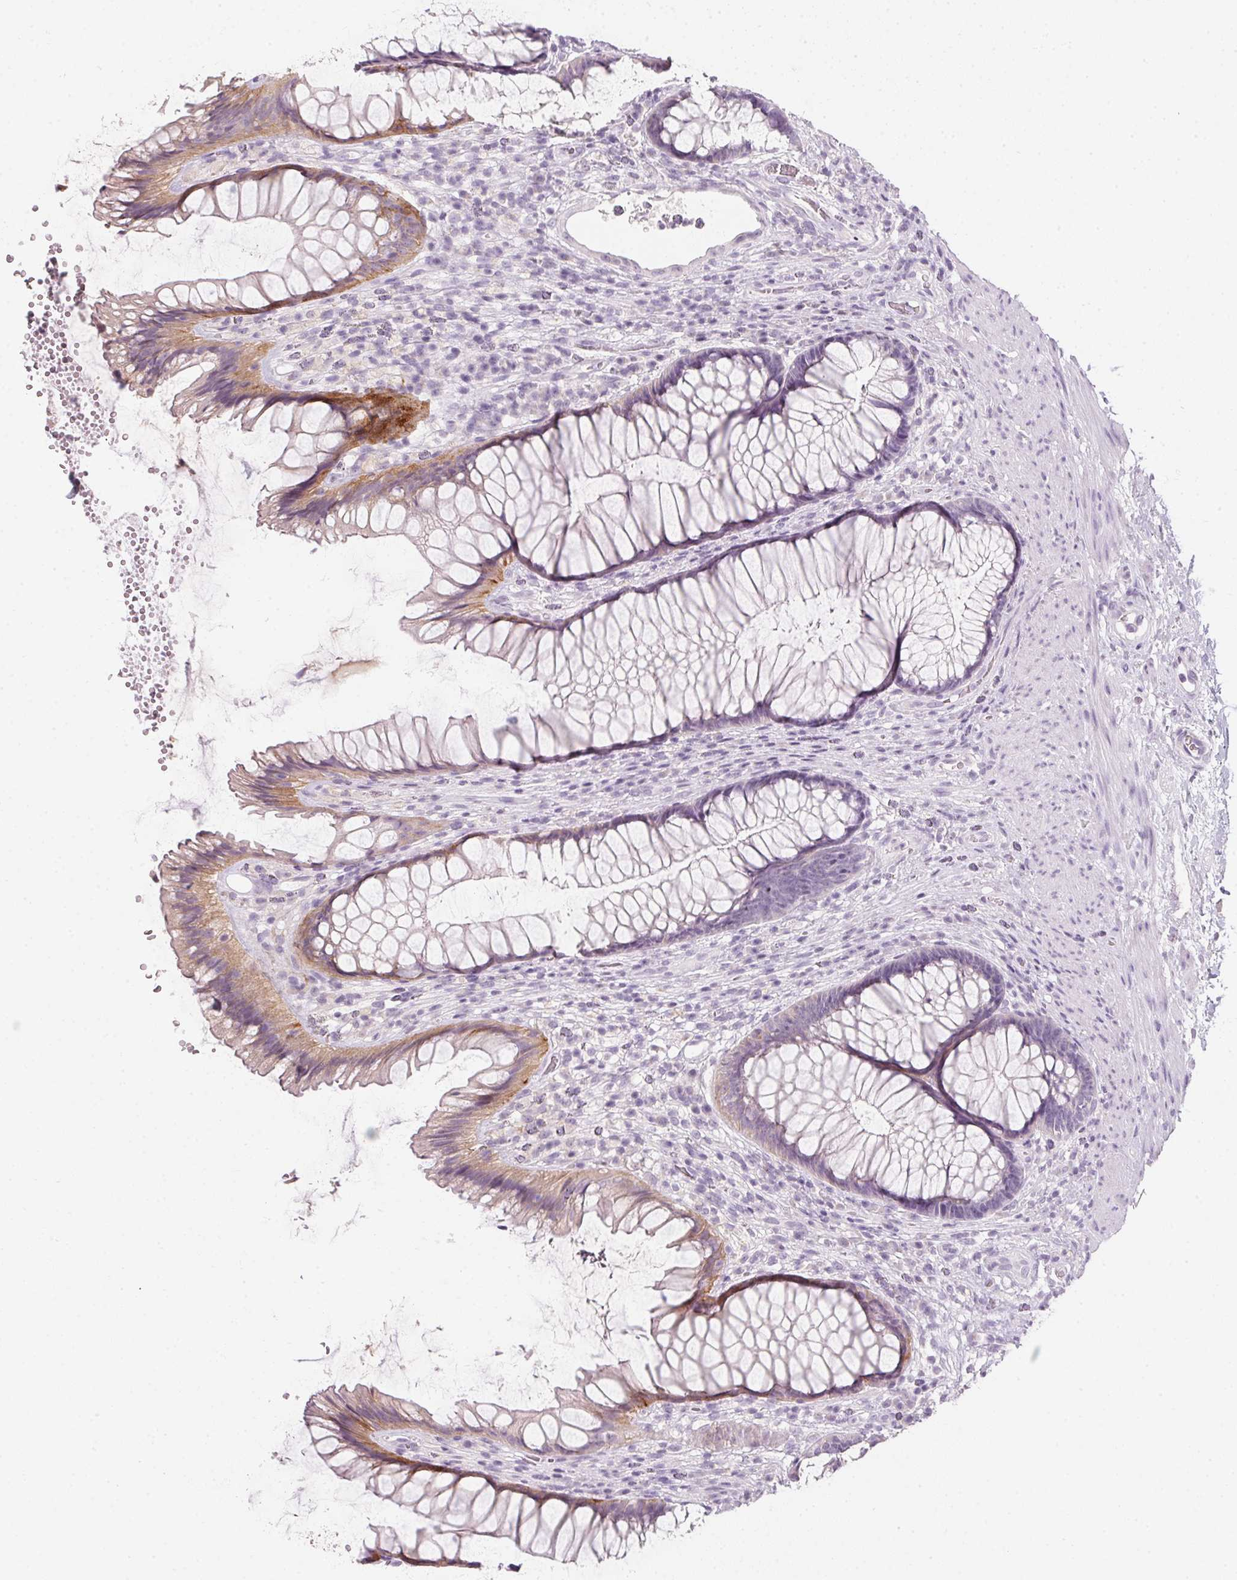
{"staining": {"intensity": "moderate", "quantity": "25%-75%", "location": "cytoplasmic/membranous"}, "tissue": "rectum", "cell_type": "Glandular cells", "image_type": "normal", "snomed": [{"axis": "morphology", "description": "Normal tissue, NOS"}, {"axis": "topography", "description": "Rectum"}], "caption": "Protein expression analysis of normal human rectum reveals moderate cytoplasmic/membranous staining in approximately 25%-75% of glandular cells.", "gene": "TMEM72", "patient": {"sex": "male", "age": 53}}